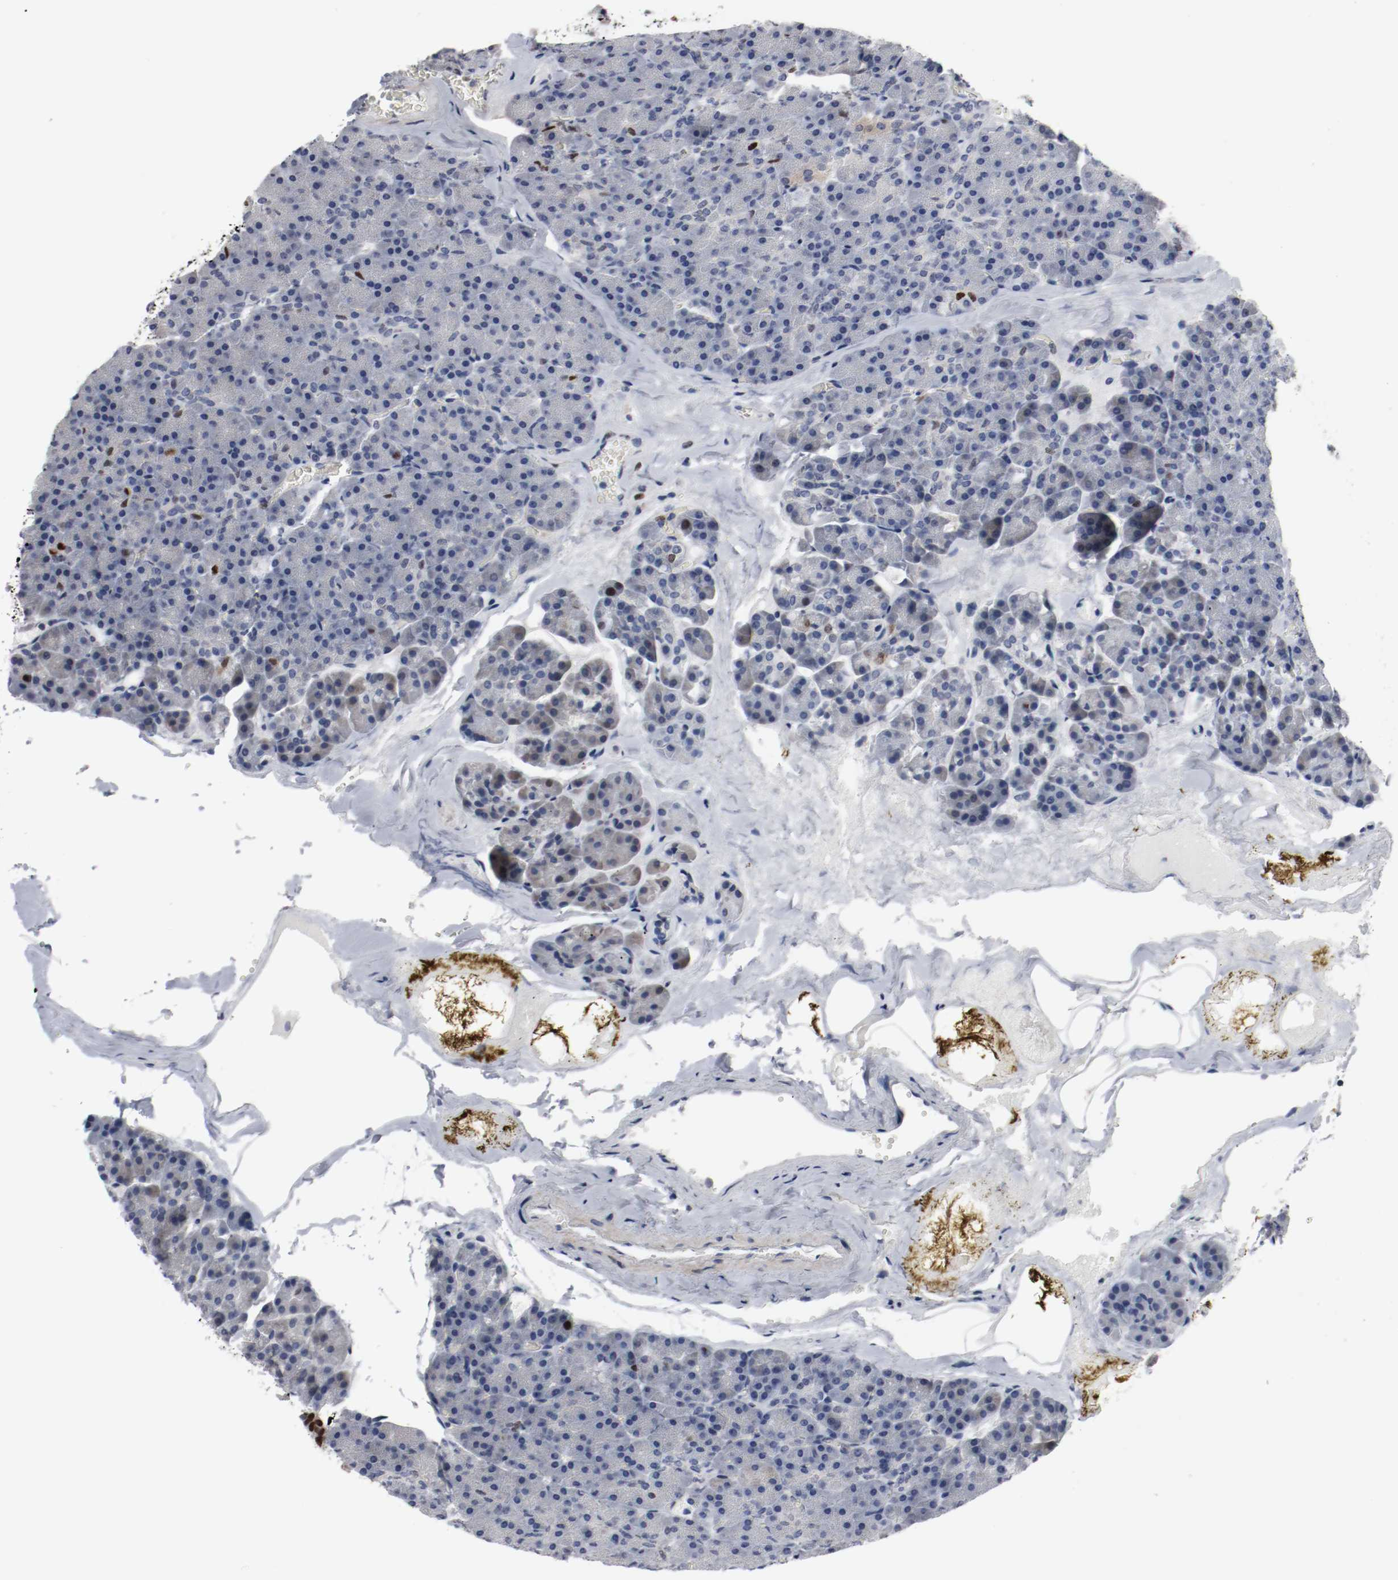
{"staining": {"intensity": "strong", "quantity": "<25%", "location": "nuclear"}, "tissue": "pancreas", "cell_type": "Exocrine glandular cells", "image_type": "normal", "snomed": [{"axis": "morphology", "description": "Normal tissue, NOS"}, {"axis": "topography", "description": "Pancreas"}], "caption": "DAB immunohistochemical staining of unremarkable pancreas displays strong nuclear protein positivity in about <25% of exocrine glandular cells. The staining was performed using DAB to visualize the protein expression in brown, while the nuclei were stained in blue with hematoxylin (Magnification: 20x).", "gene": "MCM6", "patient": {"sex": "female", "age": 35}}